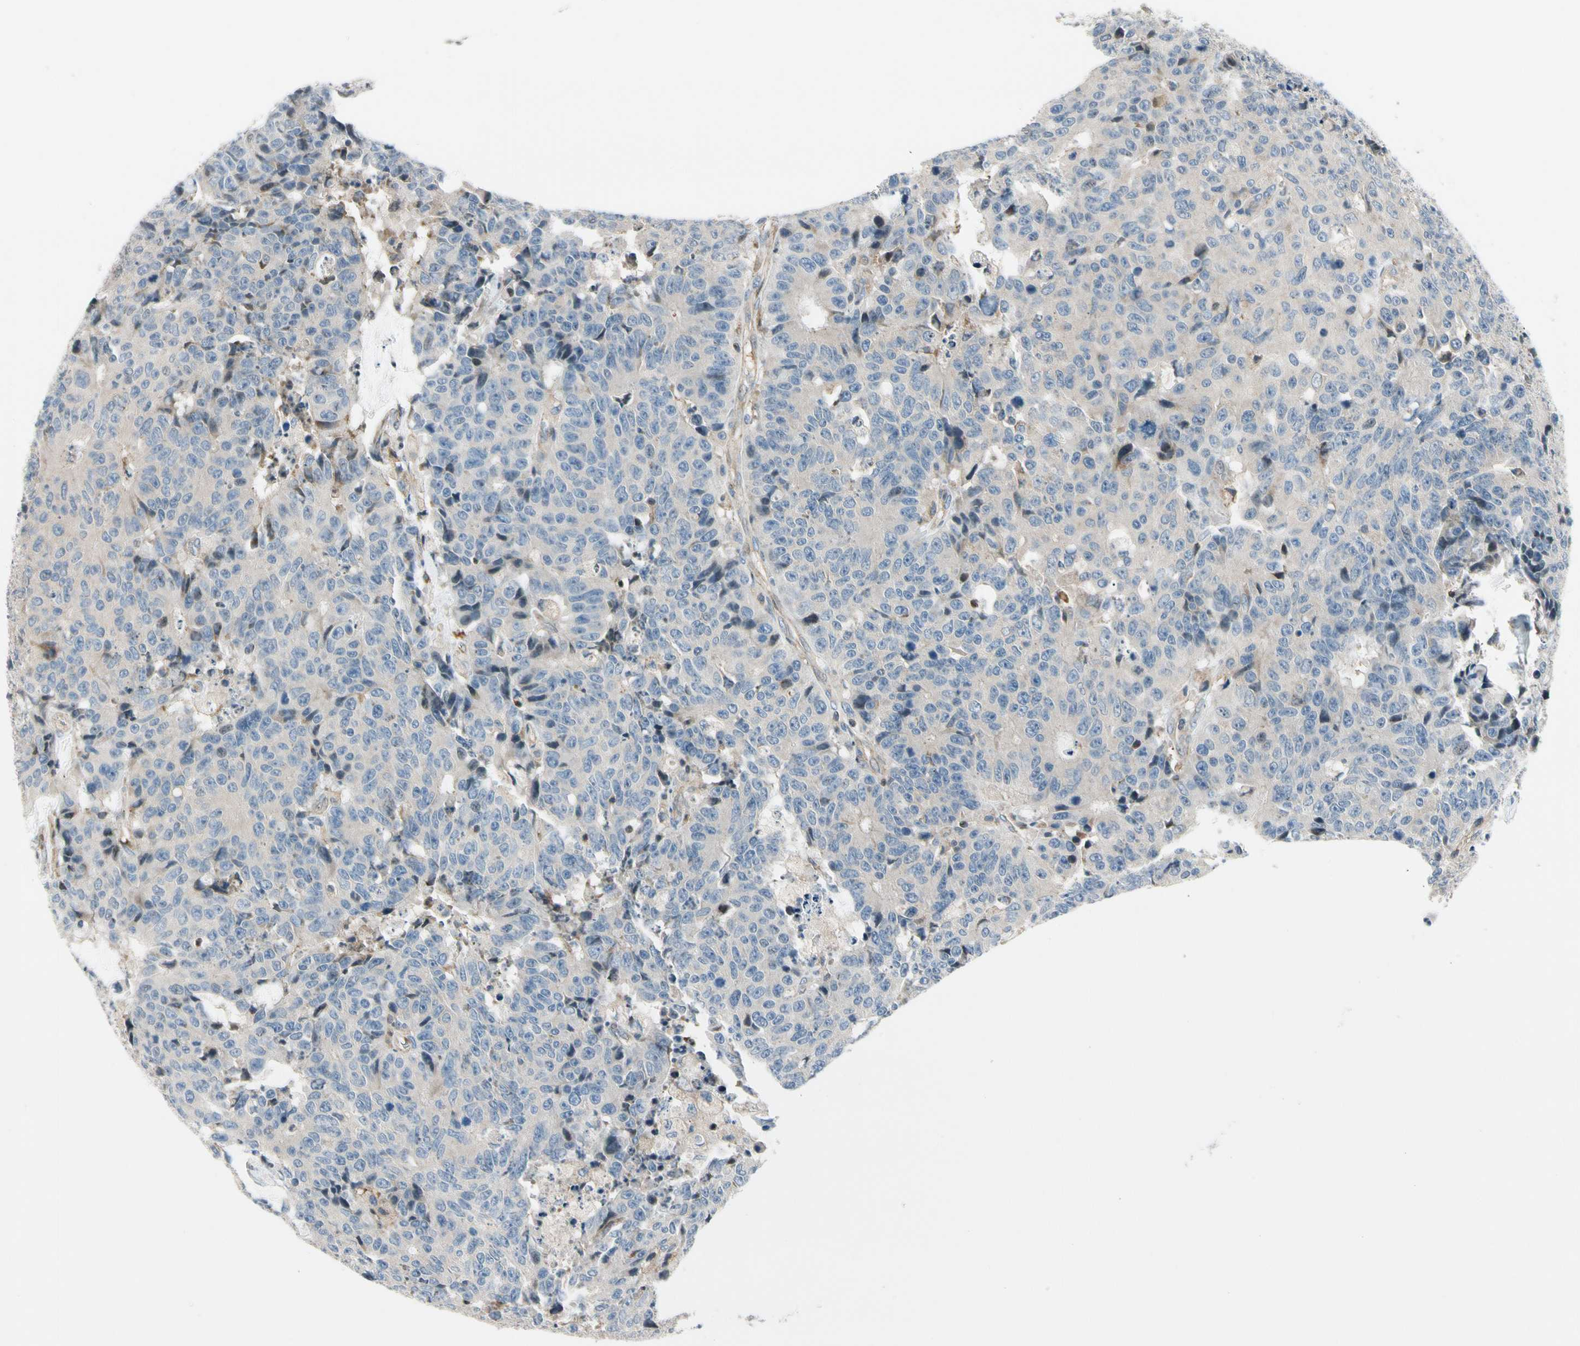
{"staining": {"intensity": "weak", "quantity": ">75%", "location": "cytoplasmic/membranous"}, "tissue": "colorectal cancer", "cell_type": "Tumor cells", "image_type": "cancer", "snomed": [{"axis": "morphology", "description": "Adenocarcinoma, NOS"}, {"axis": "topography", "description": "Colon"}], "caption": "This image reveals colorectal cancer (adenocarcinoma) stained with IHC to label a protein in brown. The cytoplasmic/membranous of tumor cells show weak positivity for the protein. Nuclei are counter-stained blue.", "gene": "CDH6", "patient": {"sex": "female", "age": 86}}